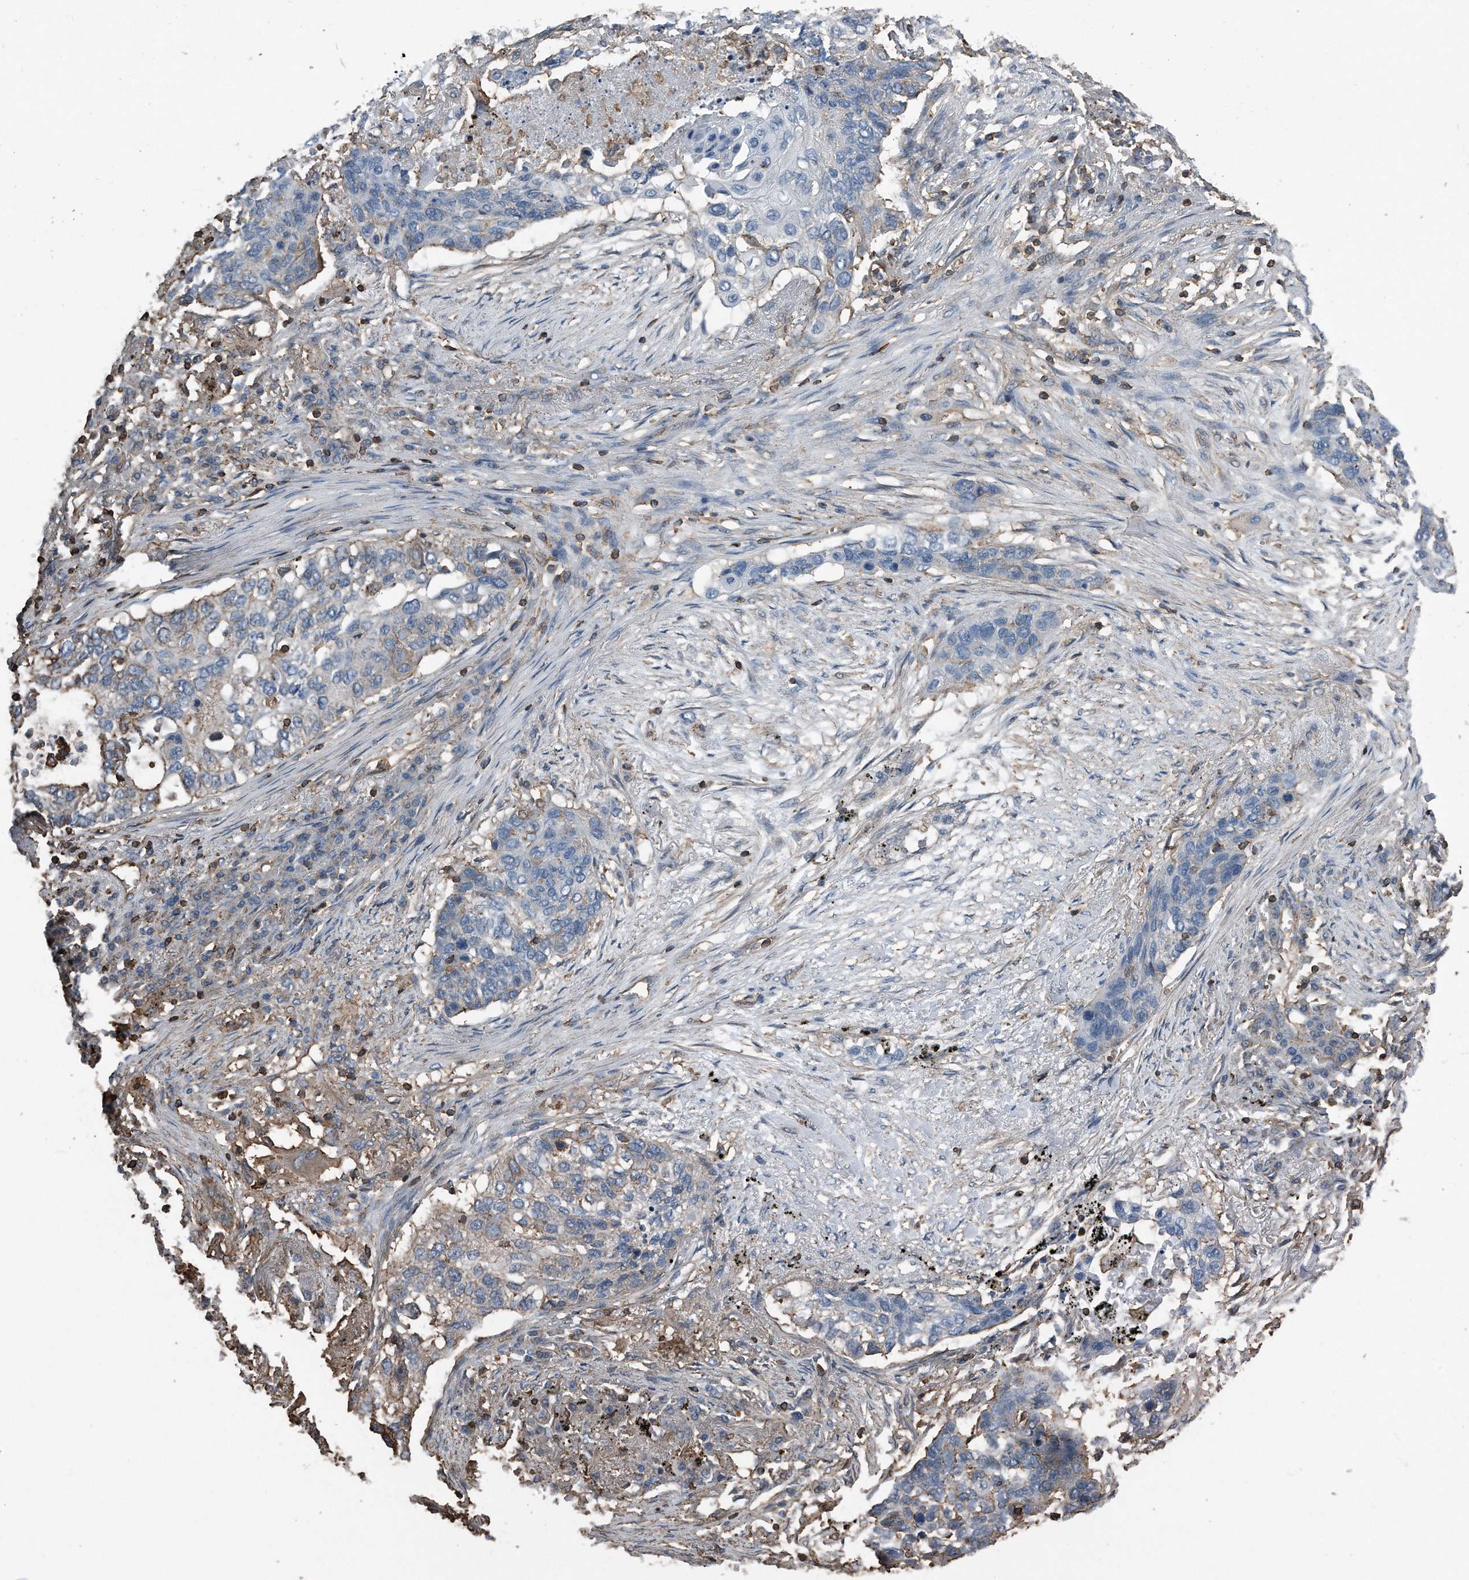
{"staining": {"intensity": "negative", "quantity": "none", "location": "none"}, "tissue": "lung cancer", "cell_type": "Tumor cells", "image_type": "cancer", "snomed": [{"axis": "morphology", "description": "Squamous cell carcinoma, NOS"}, {"axis": "topography", "description": "Lung"}], "caption": "An immunohistochemistry (IHC) image of lung cancer (squamous cell carcinoma) is shown. There is no staining in tumor cells of lung cancer (squamous cell carcinoma).", "gene": "RSPO3", "patient": {"sex": "female", "age": 63}}